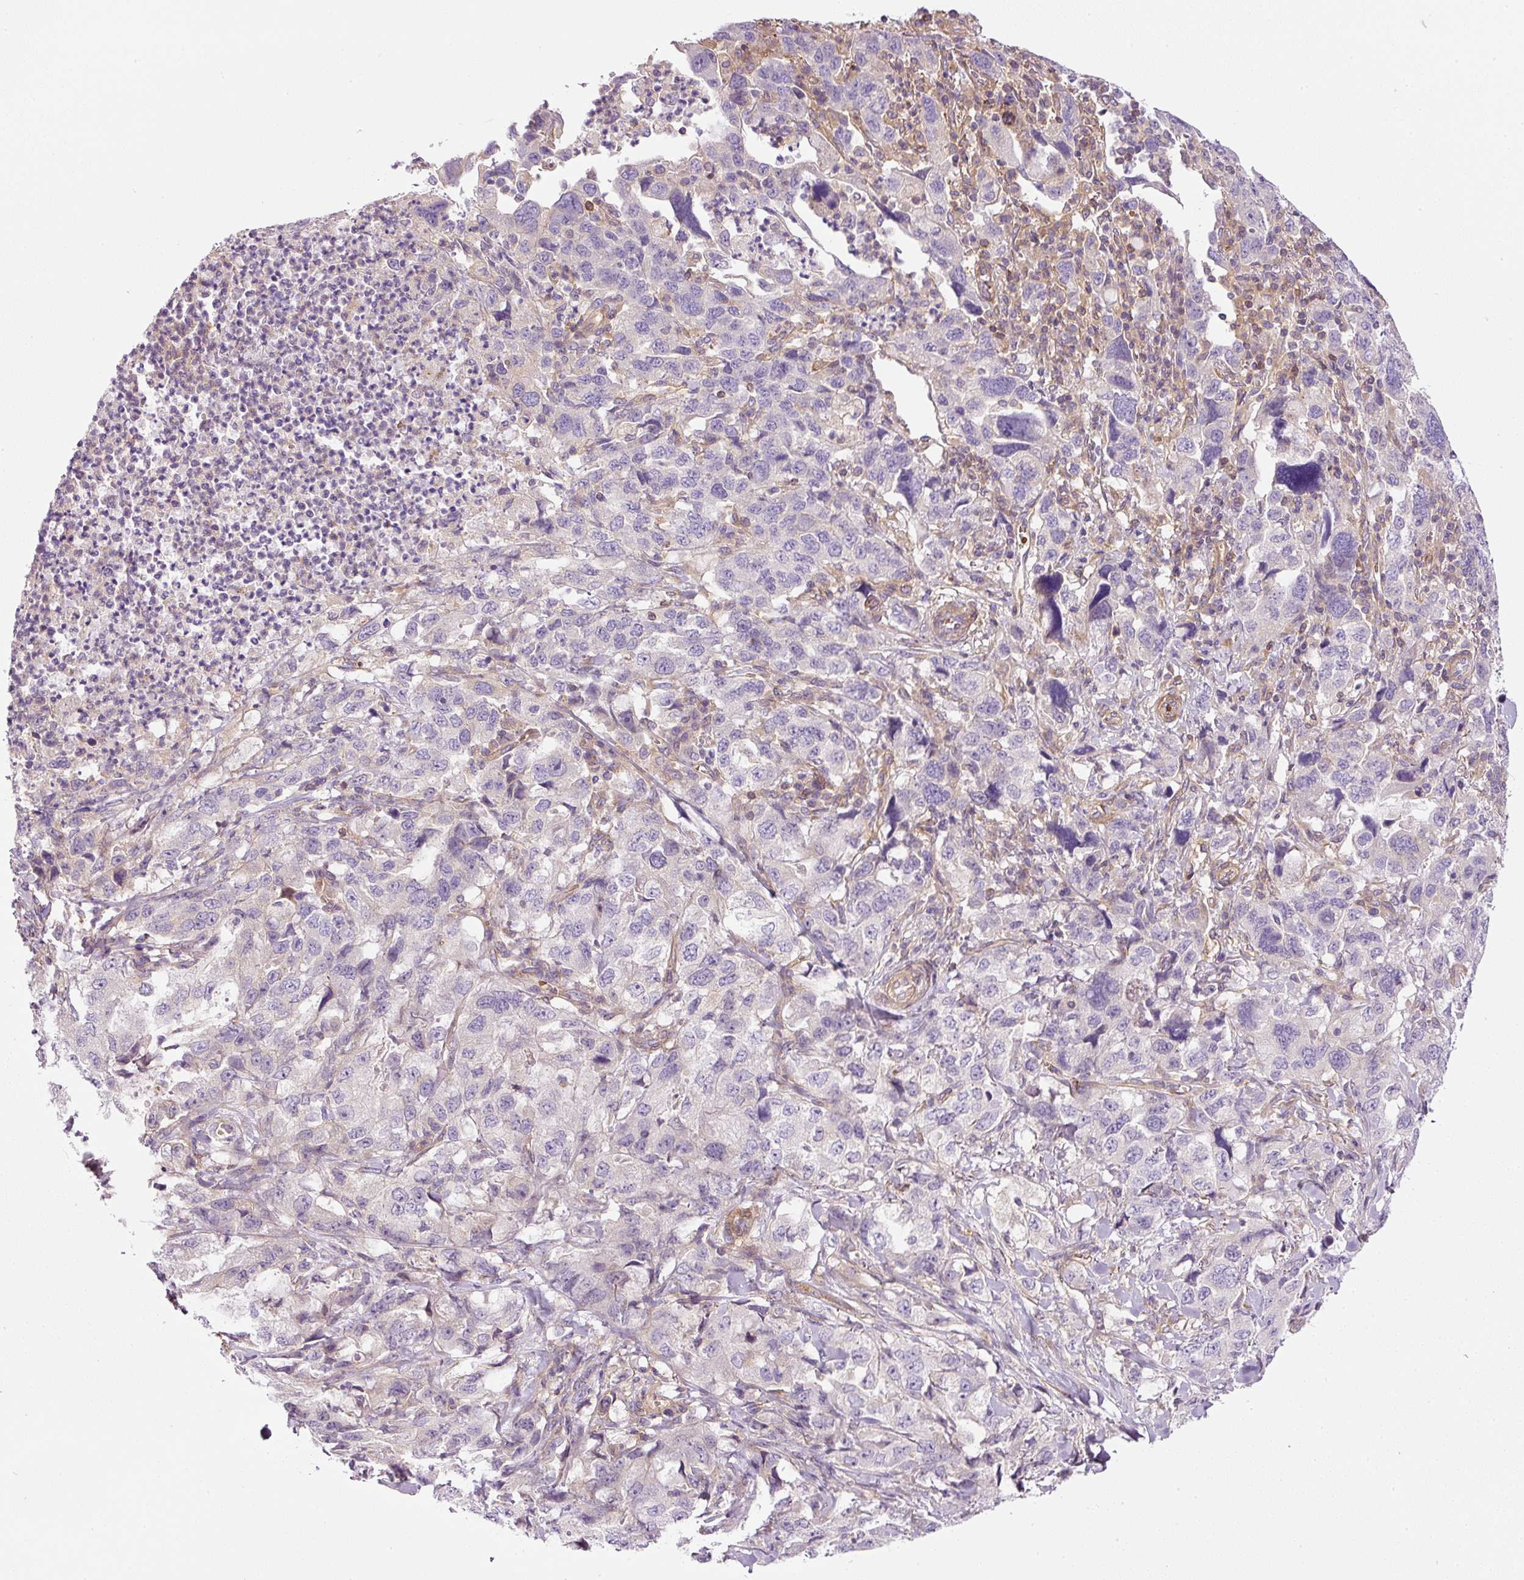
{"staining": {"intensity": "negative", "quantity": "none", "location": "none"}, "tissue": "lung cancer", "cell_type": "Tumor cells", "image_type": "cancer", "snomed": [{"axis": "morphology", "description": "Adenocarcinoma, NOS"}, {"axis": "topography", "description": "Lung"}], "caption": "Tumor cells are negative for brown protein staining in adenocarcinoma (lung).", "gene": "TBC1D2B", "patient": {"sex": "female", "age": 51}}